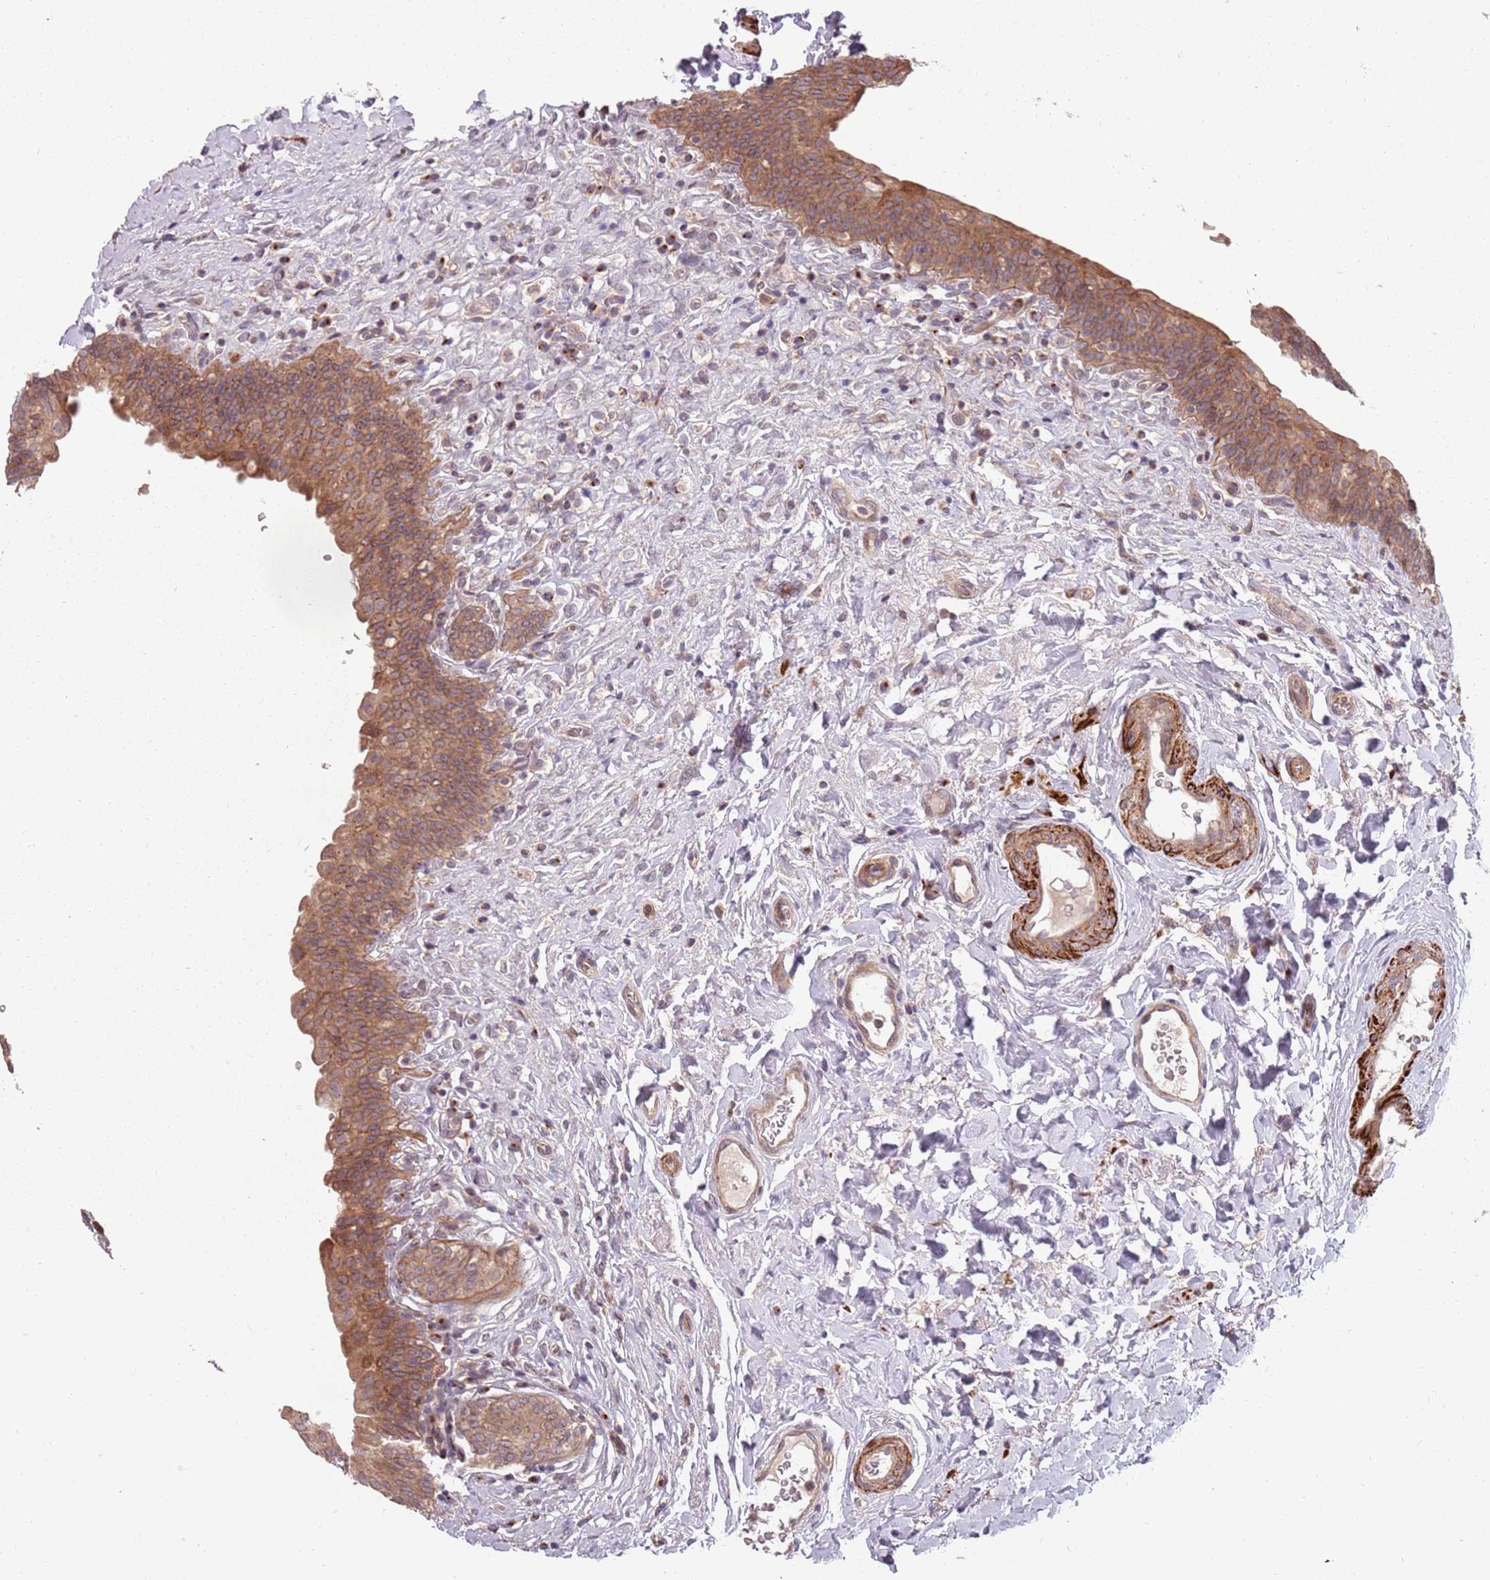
{"staining": {"intensity": "moderate", "quantity": ">75%", "location": "cytoplasmic/membranous"}, "tissue": "urinary bladder", "cell_type": "Urothelial cells", "image_type": "normal", "snomed": [{"axis": "morphology", "description": "Normal tissue, NOS"}, {"axis": "topography", "description": "Urinary bladder"}], "caption": "The image shows a brown stain indicating the presence of a protein in the cytoplasmic/membranous of urothelial cells in urinary bladder. The protein of interest is stained brown, and the nuclei are stained in blue (DAB (3,3'-diaminobenzidine) IHC with brightfield microscopy, high magnification).", "gene": "PLD6", "patient": {"sex": "male", "age": 83}}